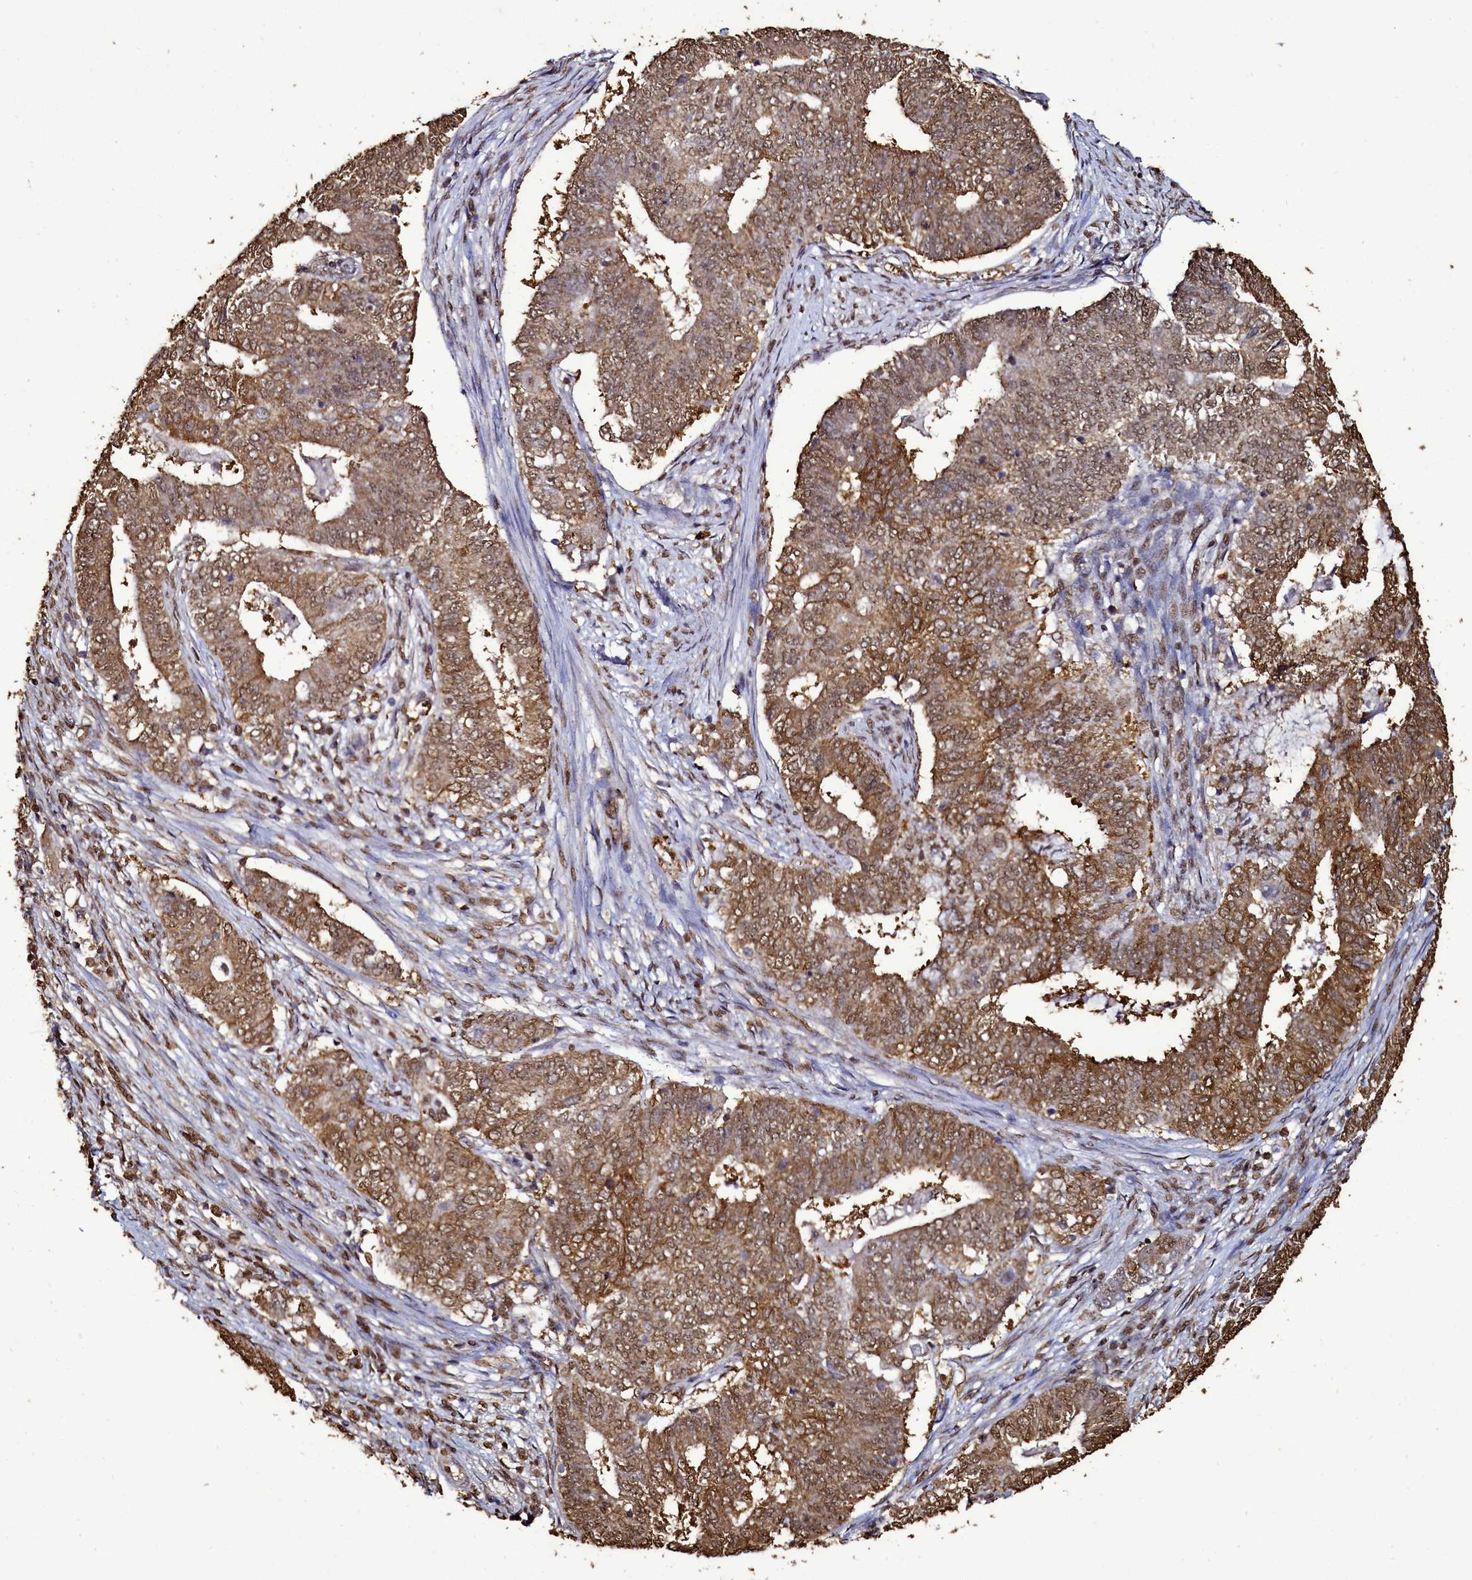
{"staining": {"intensity": "moderate", "quantity": ">75%", "location": "cytoplasmic/membranous,nuclear"}, "tissue": "endometrial cancer", "cell_type": "Tumor cells", "image_type": "cancer", "snomed": [{"axis": "morphology", "description": "Adenocarcinoma, NOS"}, {"axis": "topography", "description": "Endometrium"}], "caption": "A photomicrograph of human adenocarcinoma (endometrial) stained for a protein shows moderate cytoplasmic/membranous and nuclear brown staining in tumor cells.", "gene": "TRIP6", "patient": {"sex": "female", "age": 62}}